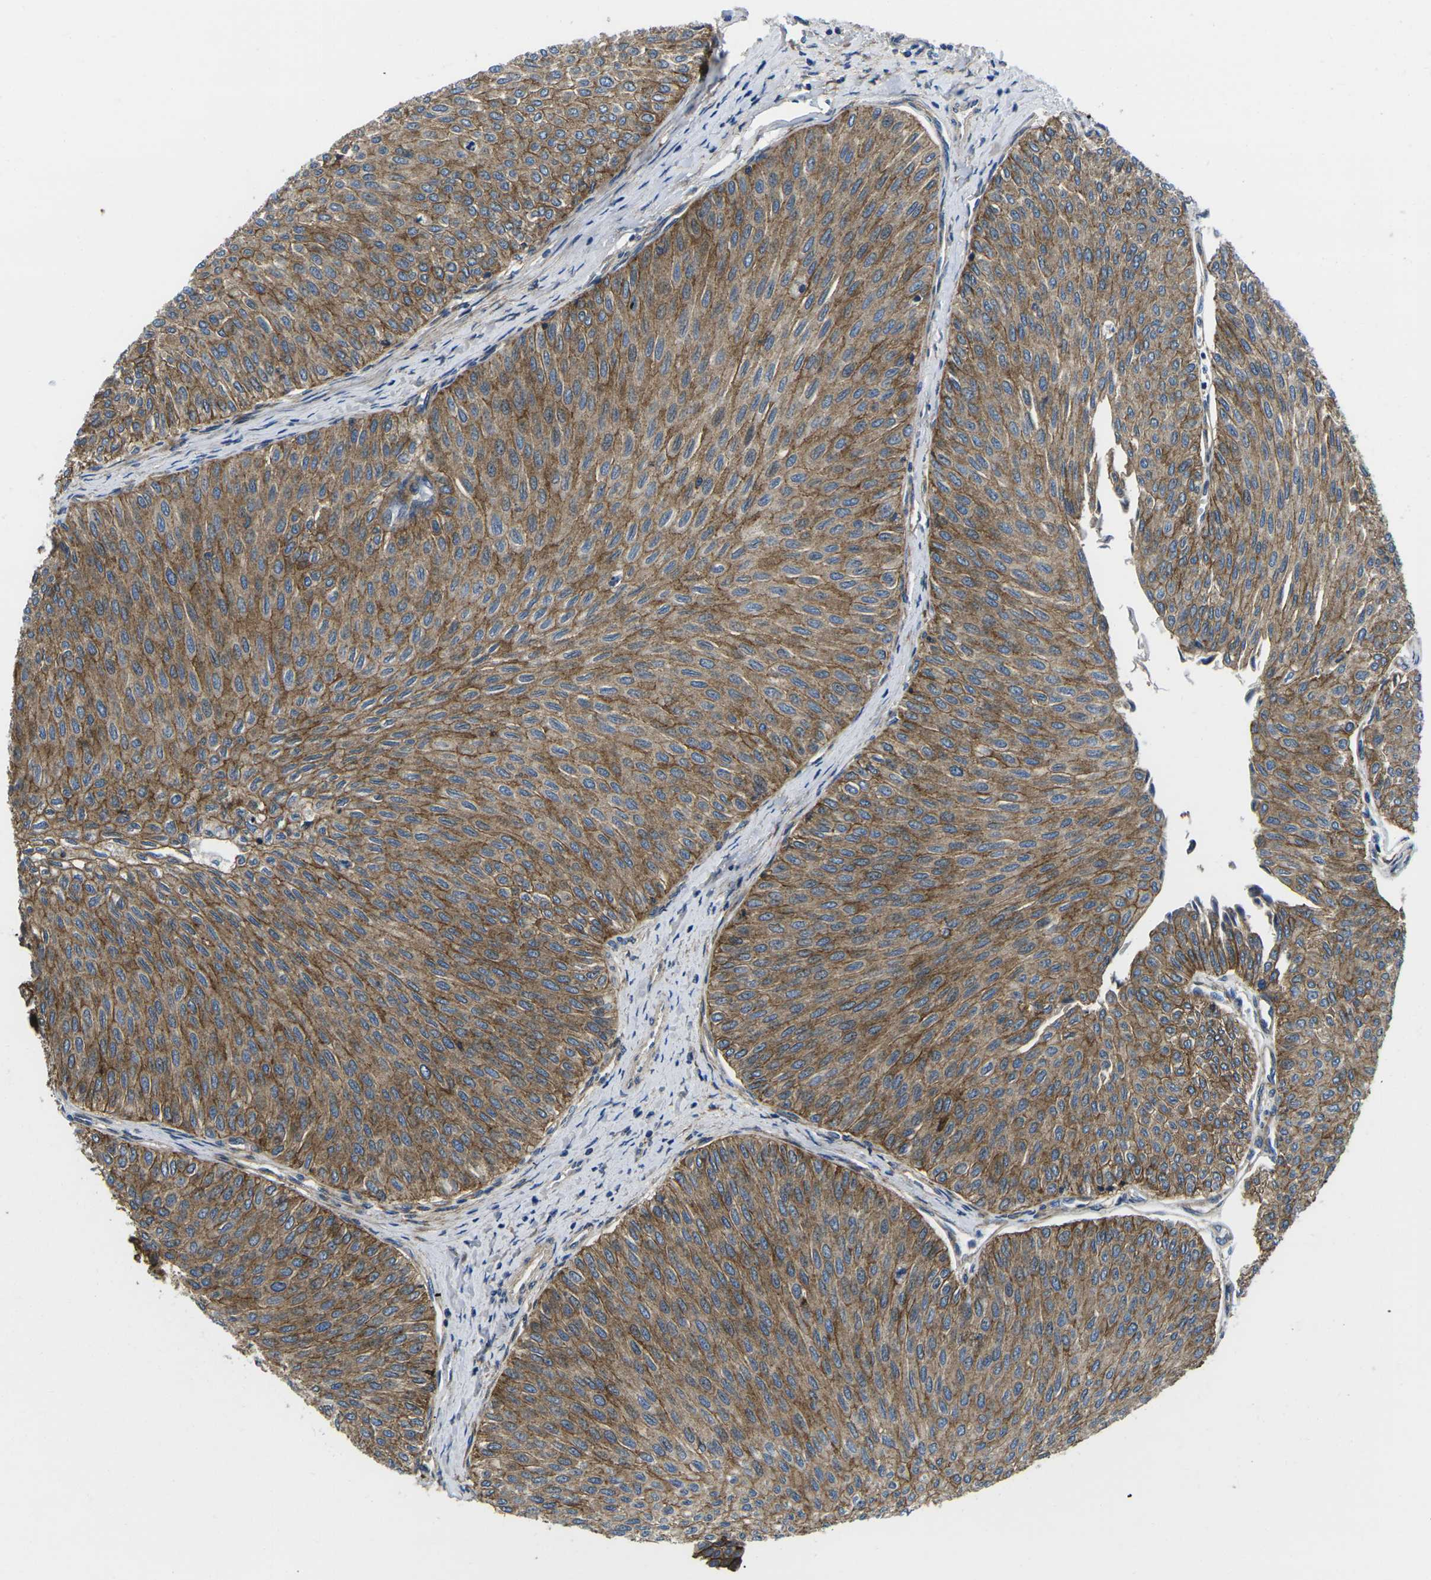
{"staining": {"intensity": "moderate", "quantity": ">75%", "location": "cytoplasmic/membranous"}, "tissue": "urothelial cancer", "cell_type": "Tumor cells", "image_type": "cancer", "snomed": [{"axis": "morphology", "description": "Urothelial carcinoma, Low grade"}, {"axis": "topography", "description": "Urinary bladder"}], "caption": "The histopathology image shows a brown stain indicating the presence of a protein in the cytoplasmic/membranous of tumor cells in urothelial carcinoma (low-grade). Using DAB (3,3'-diaminobenzidine) (brown) and hematoxylin (blue) stains, captured at high magnification using brightfield microscopy.", "gene": "DLG1", "patient": {"sex": "male", "age": 78}}